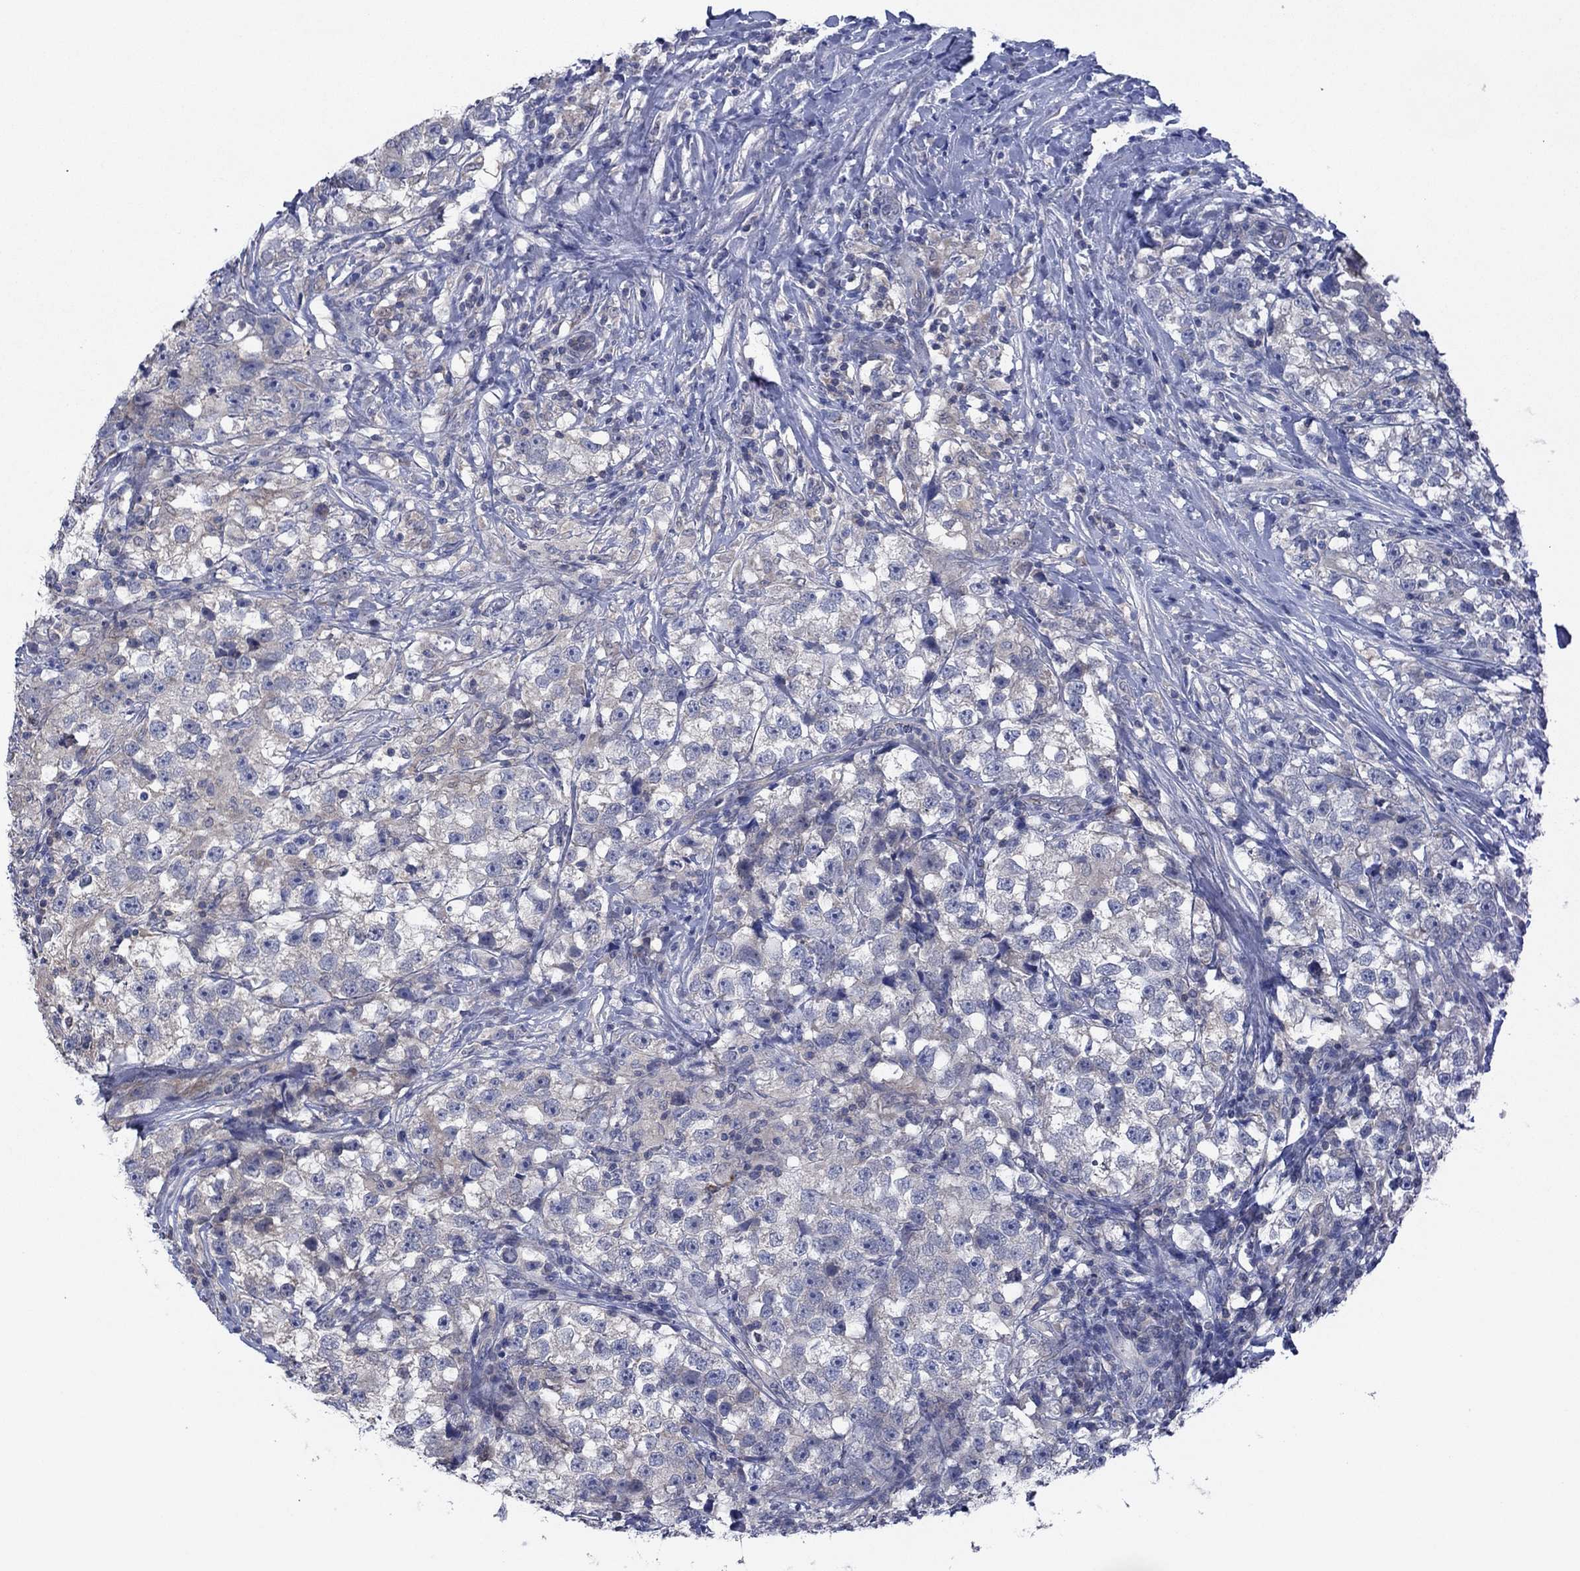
{"staining": {"intensity": "weak", "quantity": "<25%", "location": "cytoplasmic/membranous"}, "tissue": "testis cancer", "cell_type": "Tumor cells", "image_type": "cancer", "snomed": [{"axis": "morphology", "description": "Seminoma, NOS"}, {"axis": "topography", "description": "Testis"}], "caption": "DAB (3,3'-diaminobenzidine) immunohistochemical staining of testis cancer (seminoma) exhibits no significant expression in tumor cells.", "gene": "GRHPR", "patient": {"sex": "male", "age": 46}}